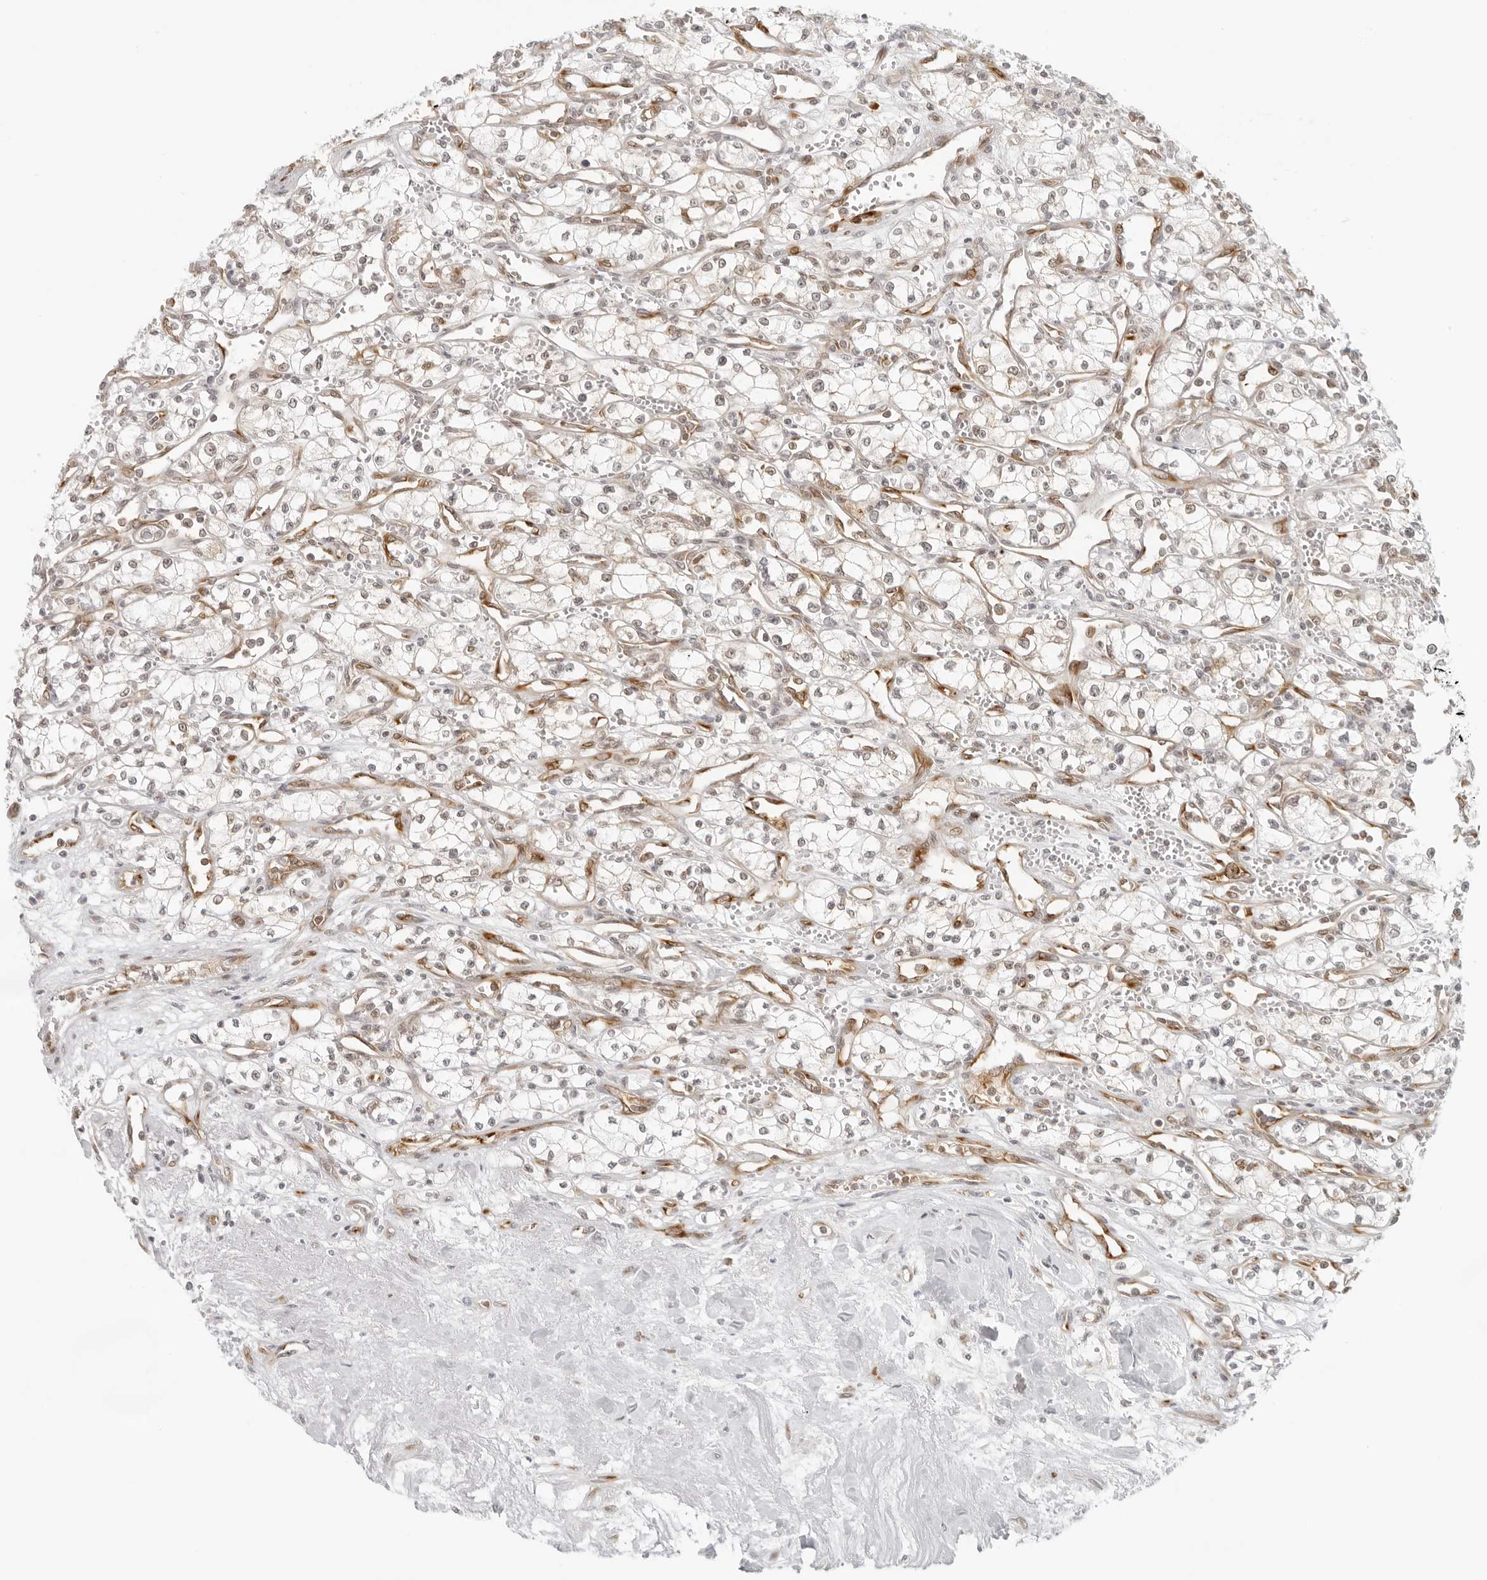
{"staining": {"intensity": "weak", "quantity": ">75%", "location": "nuclear"}, "tissue": "renal cancer", "cell_type": "Tumor cells", "image_type": "cancer", "snomed": [{"axis": "morphology", "description": "Adenocarcinoma, NOS"}, {"axis": "topography", "description": "Kidney"}], "caption": "Immunohistochemical staining of human renal cancer exhibits low levels of weak nuclear protein positivity in approximately >75% of tumor cells.", "gene": "EIF4G1", "patient": {"sex": "male", "age": 59}}